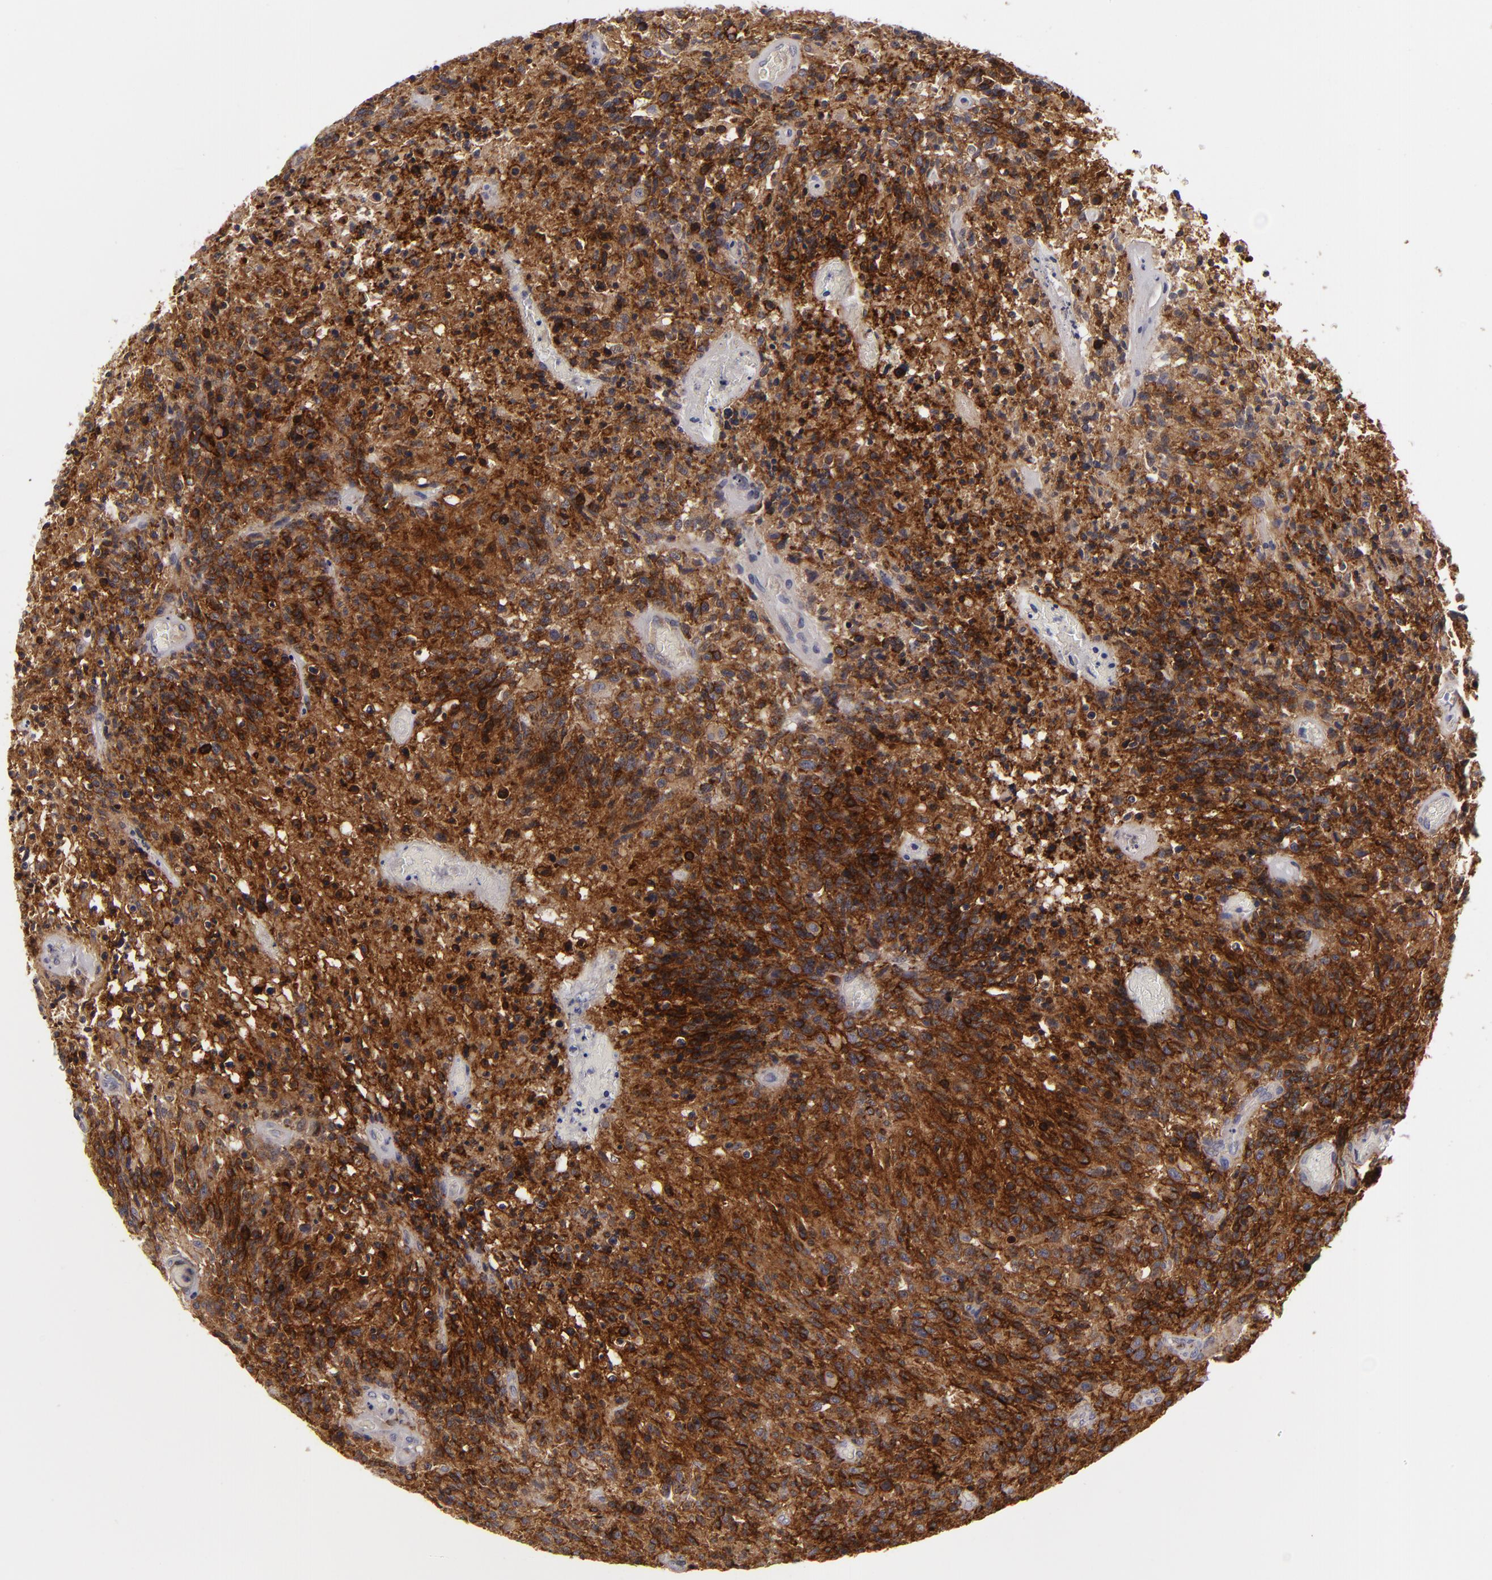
{"staining": {"intensity": "moderate", "quantity": ">75%", "location": "cytoplasmic/membranous"}, "tissue": "glioma", "cell_type": "Tumor cells", "image_type": "cancer", "snomed": [{"axis": "morphology", "description": "Glioma, malignant, High grade"}, {"axis": "topography", "description": "Brain"}], "caption": "Tumor cells display moderate cytoplasmic/membranous staining in approximately >75% of cells in high-grade glioma (malignant). (DAB IHC with brightfield microscopy, high magnification).", "gene": "ALCAM", "patient": {"sex": "male", "age": 36}}